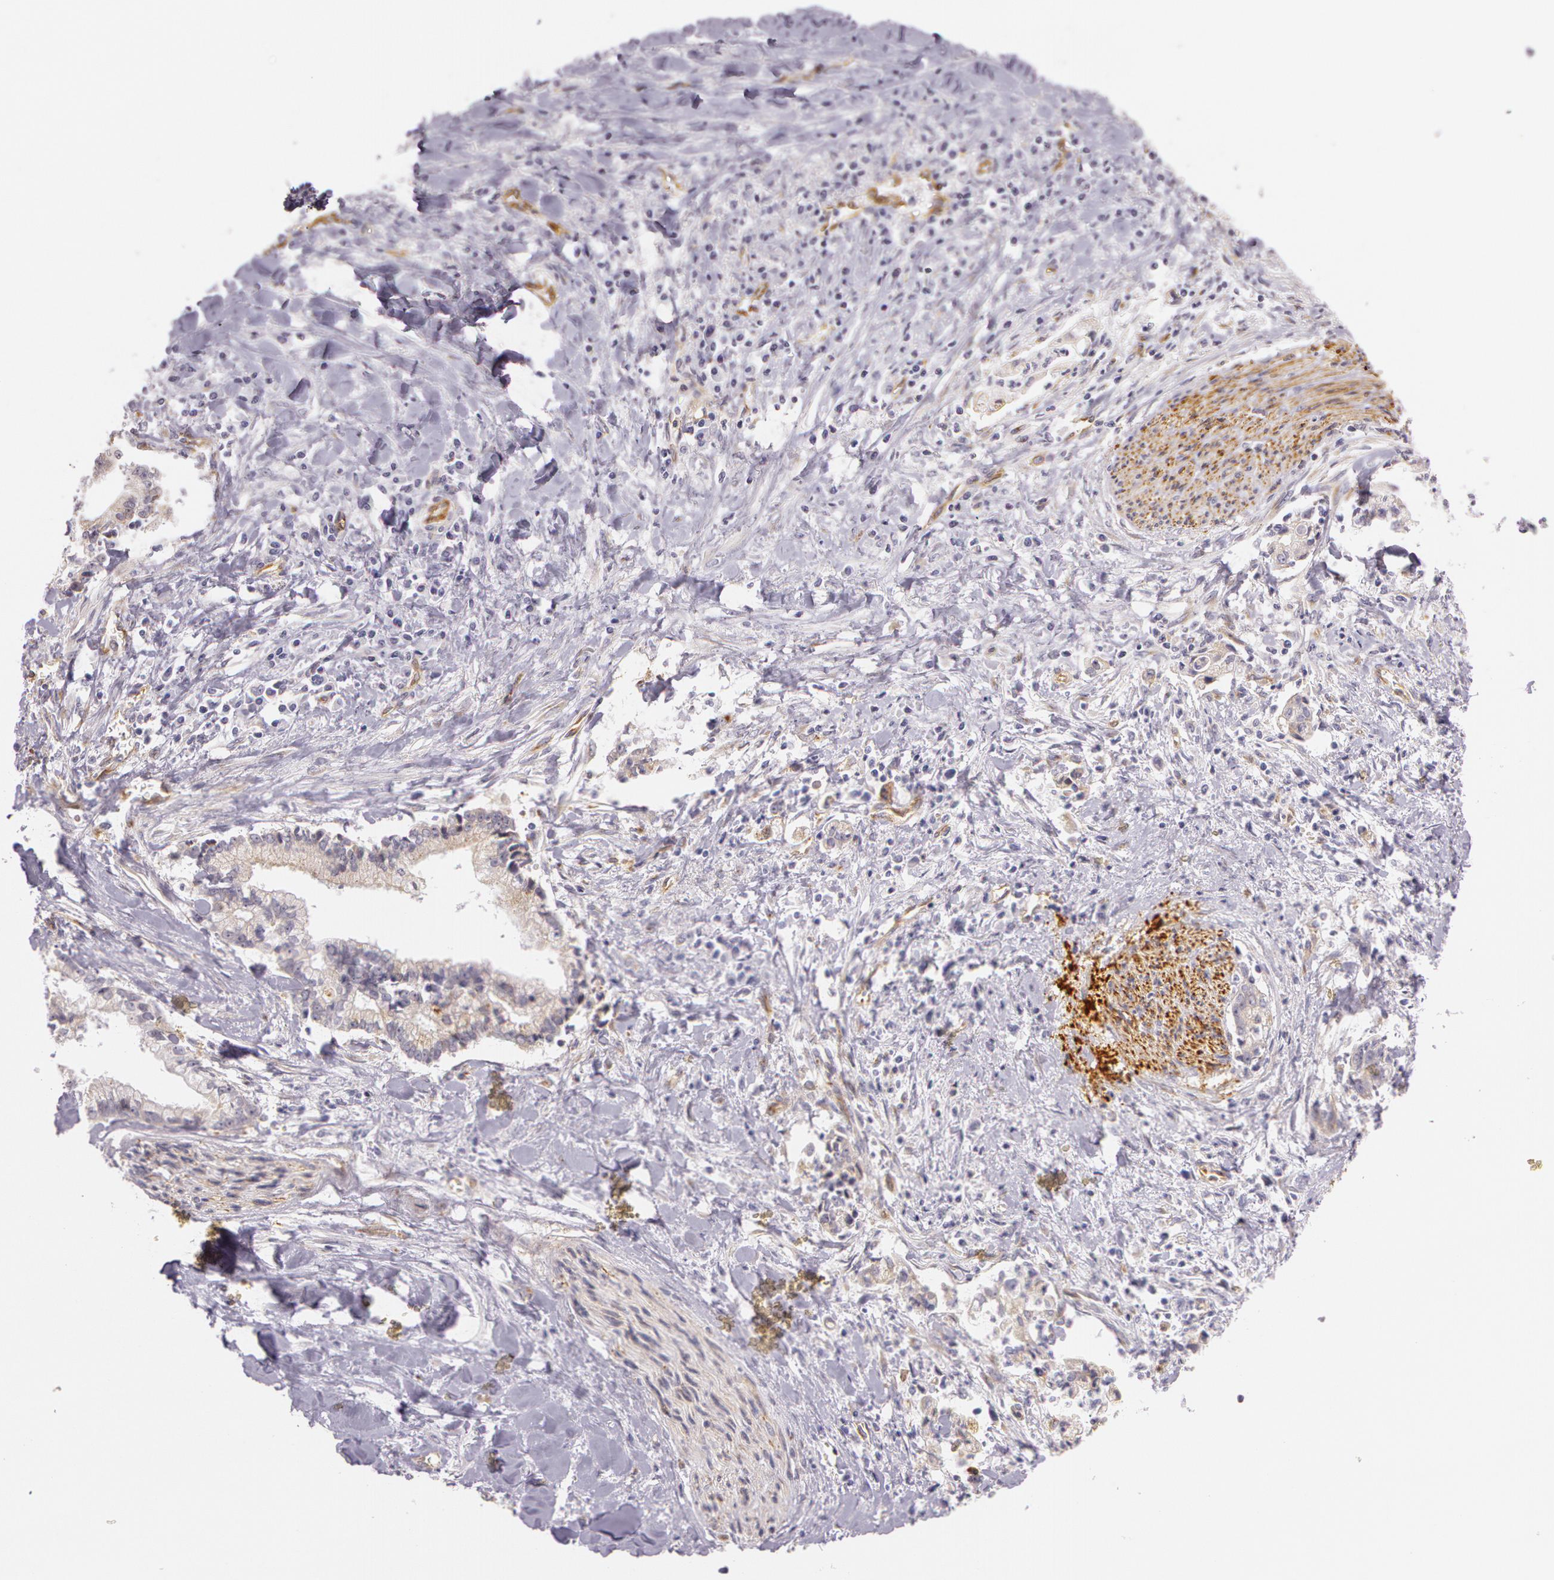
{"staining": {"intensity": "weak", "quantity": "25%-75%", "location": "cytoplasmic/membranous"}, "tissue": "liver cancer", "cell_type": "Tumor cells", "image_type": "cancer", "snomed": [{"axis": "morphology", "description": "Cholangiocarcinoma"}, {"axis": "topography", "description": "Liver"}], "caption": "Cholangiocarcinoma (liver) stained with a brown dye reveals weak cytoplasmic/membranous positive staining in about 25%-75% of tumor cells.", "gene": "APP", "patient": {"sex": "male", "age": 57}}